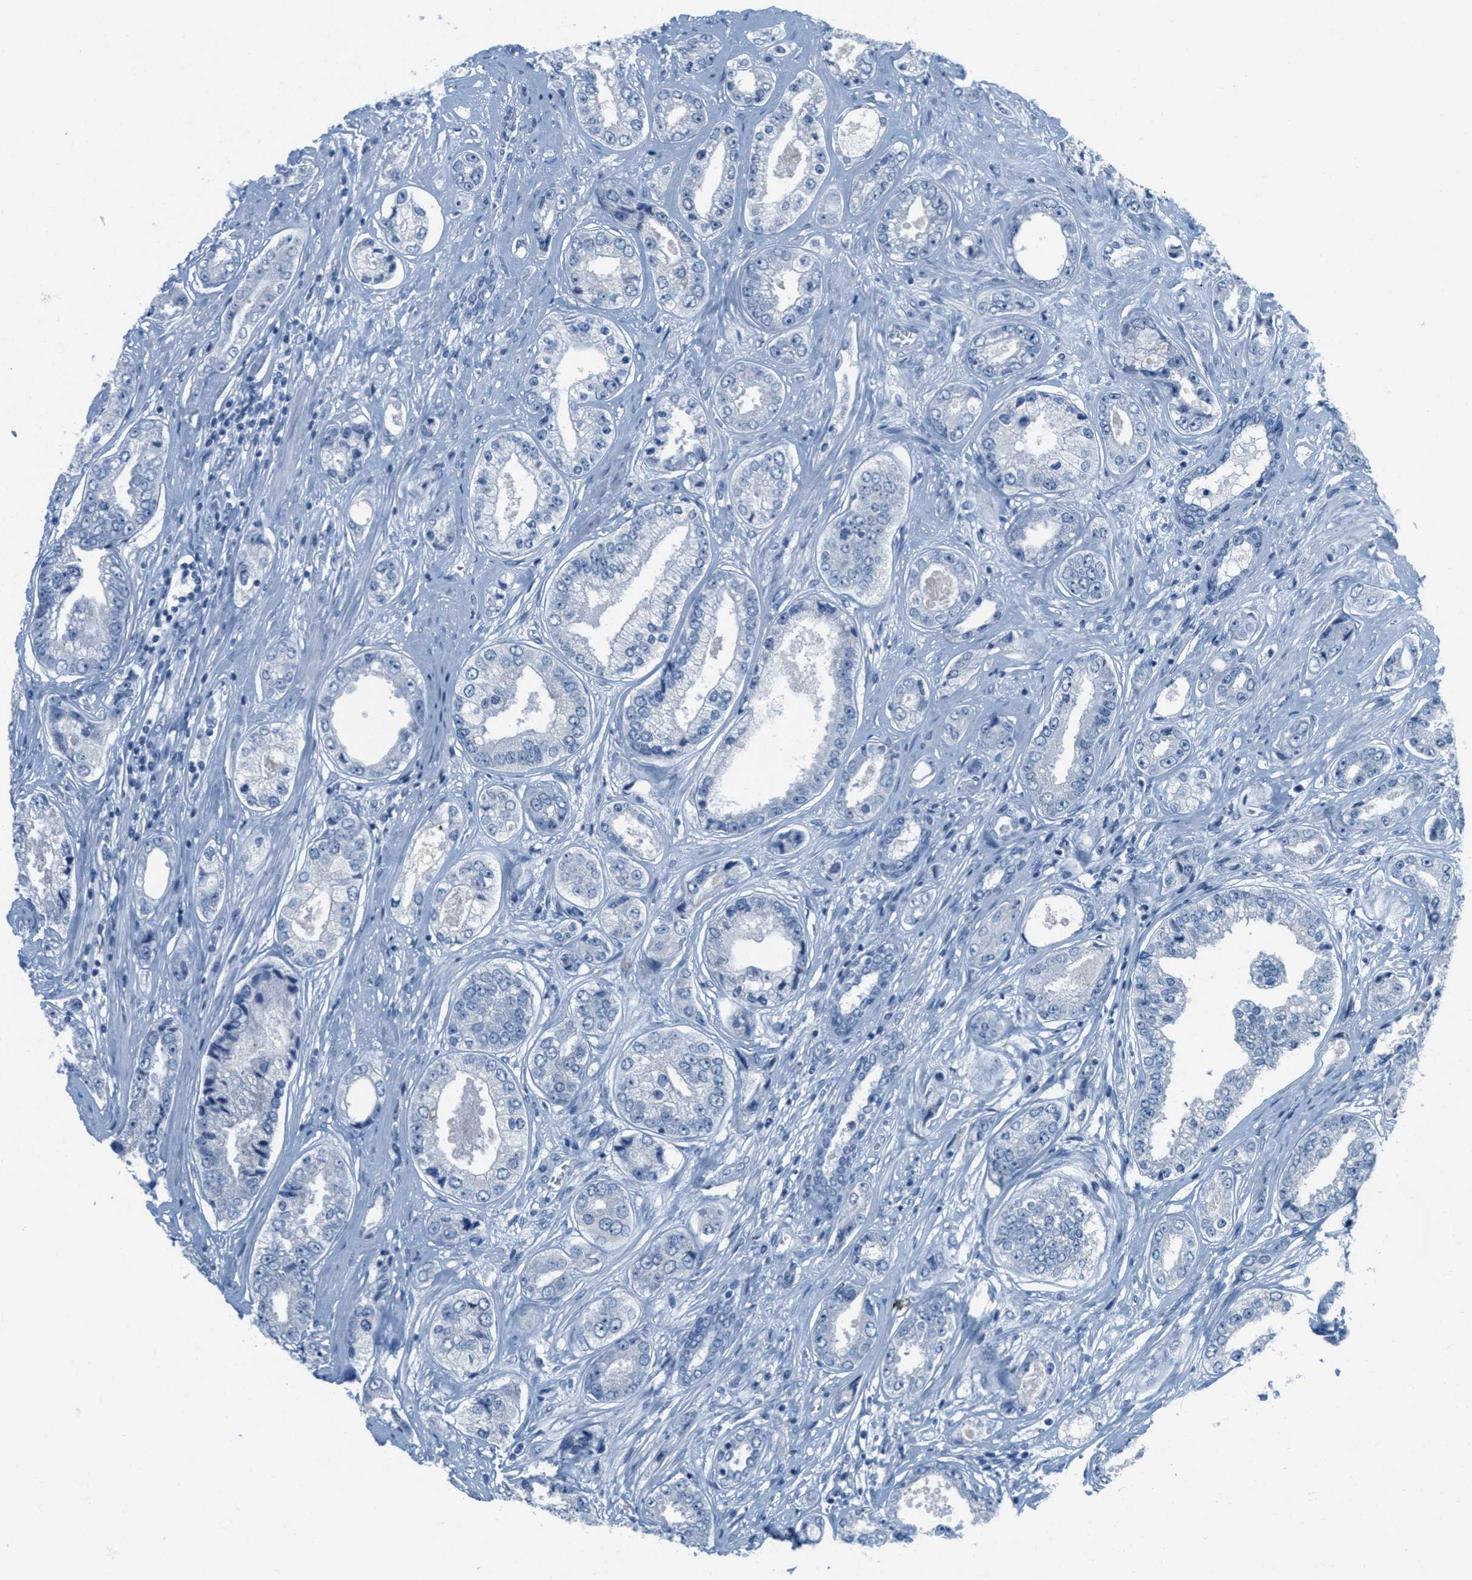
{"staining": {"intensity": "negative", "quantity": "none", "location": "none"}, "tissue": "prostate cancer", "cell_type": "Tumor cells", "image_type": "cancer", "snomed": [{"axis": "morphology", "description": "Adenocarcinoma, High grade"}, {"axis": "topography", "description": "Prostate"}], "caption": "Prostate cancer stained for a protein using immunohistochemistry displays no expression tumor cells.", "gene": "GPM6A", "patient": {"sex": "male", "age": 61}}